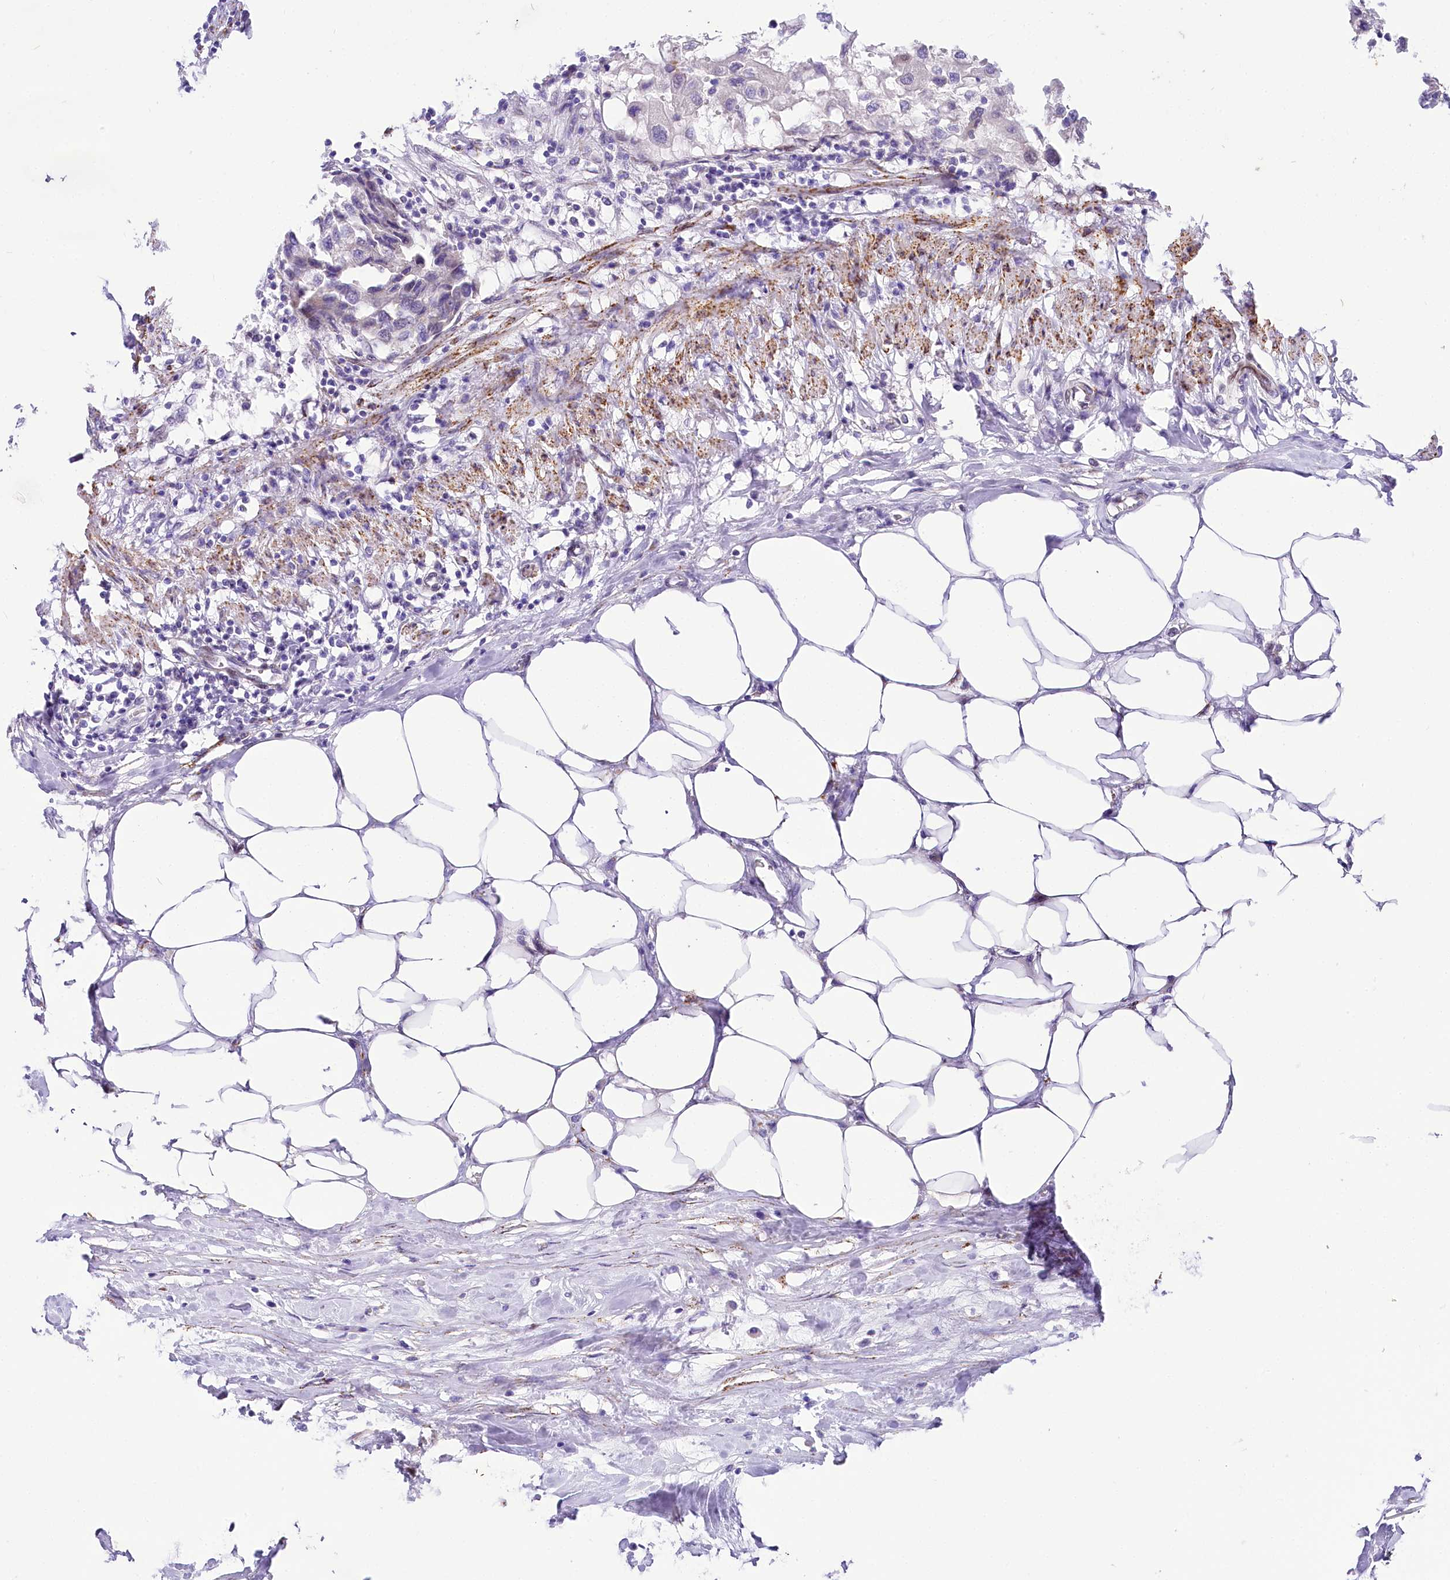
{"staining": {"intensity": "negative", "quantity": "none", "location": "none"}, "tissue": "urothelial cancer", "cell_type": "Tumor cells", "image_type": "cancer", "snomed": [{"axis": "morphology", "description": "Urothelial carcinoma, High grade"}, {"axis": "topography", "description": "Urinary bladder"}], "caption": "This is an immunohistochemistry (IHC) photomicrograph of human urothelial cancer. There is no staining in tumor cells.", "gene": "PPIP5K2", "patient": {"sex": "male", "age": 64}}